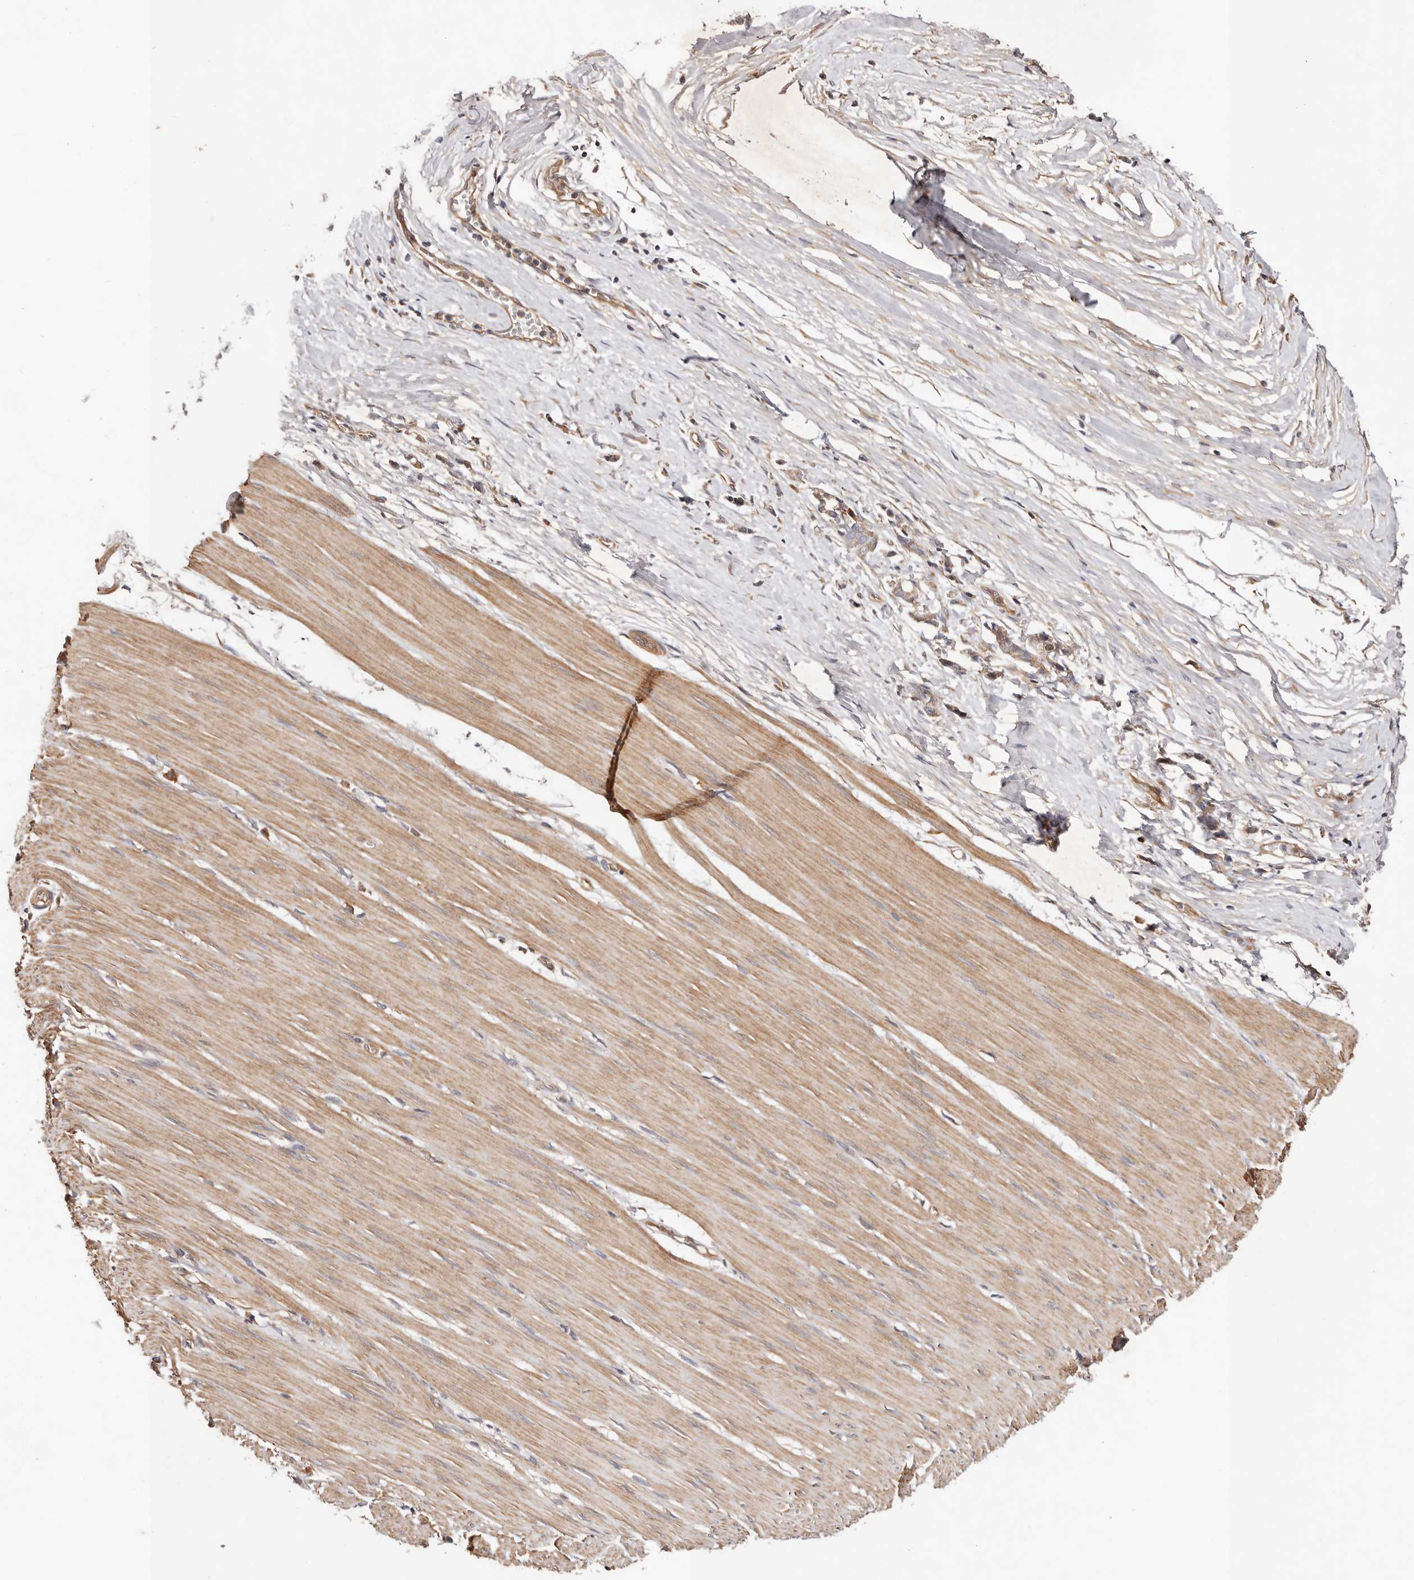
{"staining": {"intensity": "moderate", "quantity": ">75%", "location": "cytoplasmic/membranous"}, "tissue": "smooth muscle", "cell_type": "Smooth muscle cells", "image_type": "normal", "snomed": [{"axis": "morphology", "description": "Normal tissue, NOS"}, {"axis": "morphology", "description": "Adenocarcinoma, NOS"}, {"axis": "topography", "description": "Colon"}, {"axis": "topography", "description": "Peripheral nerve tissue"}], "caption": "A histopathology image showing moderate cytoplasmic/membranous staining in approximately >75% of smooth muscle cells in unremarkable smooth muscle, as visualized by brown immunohistochemical staining.", "gene": "MACF1", "patient": {"sex": "male", "age": 14}}